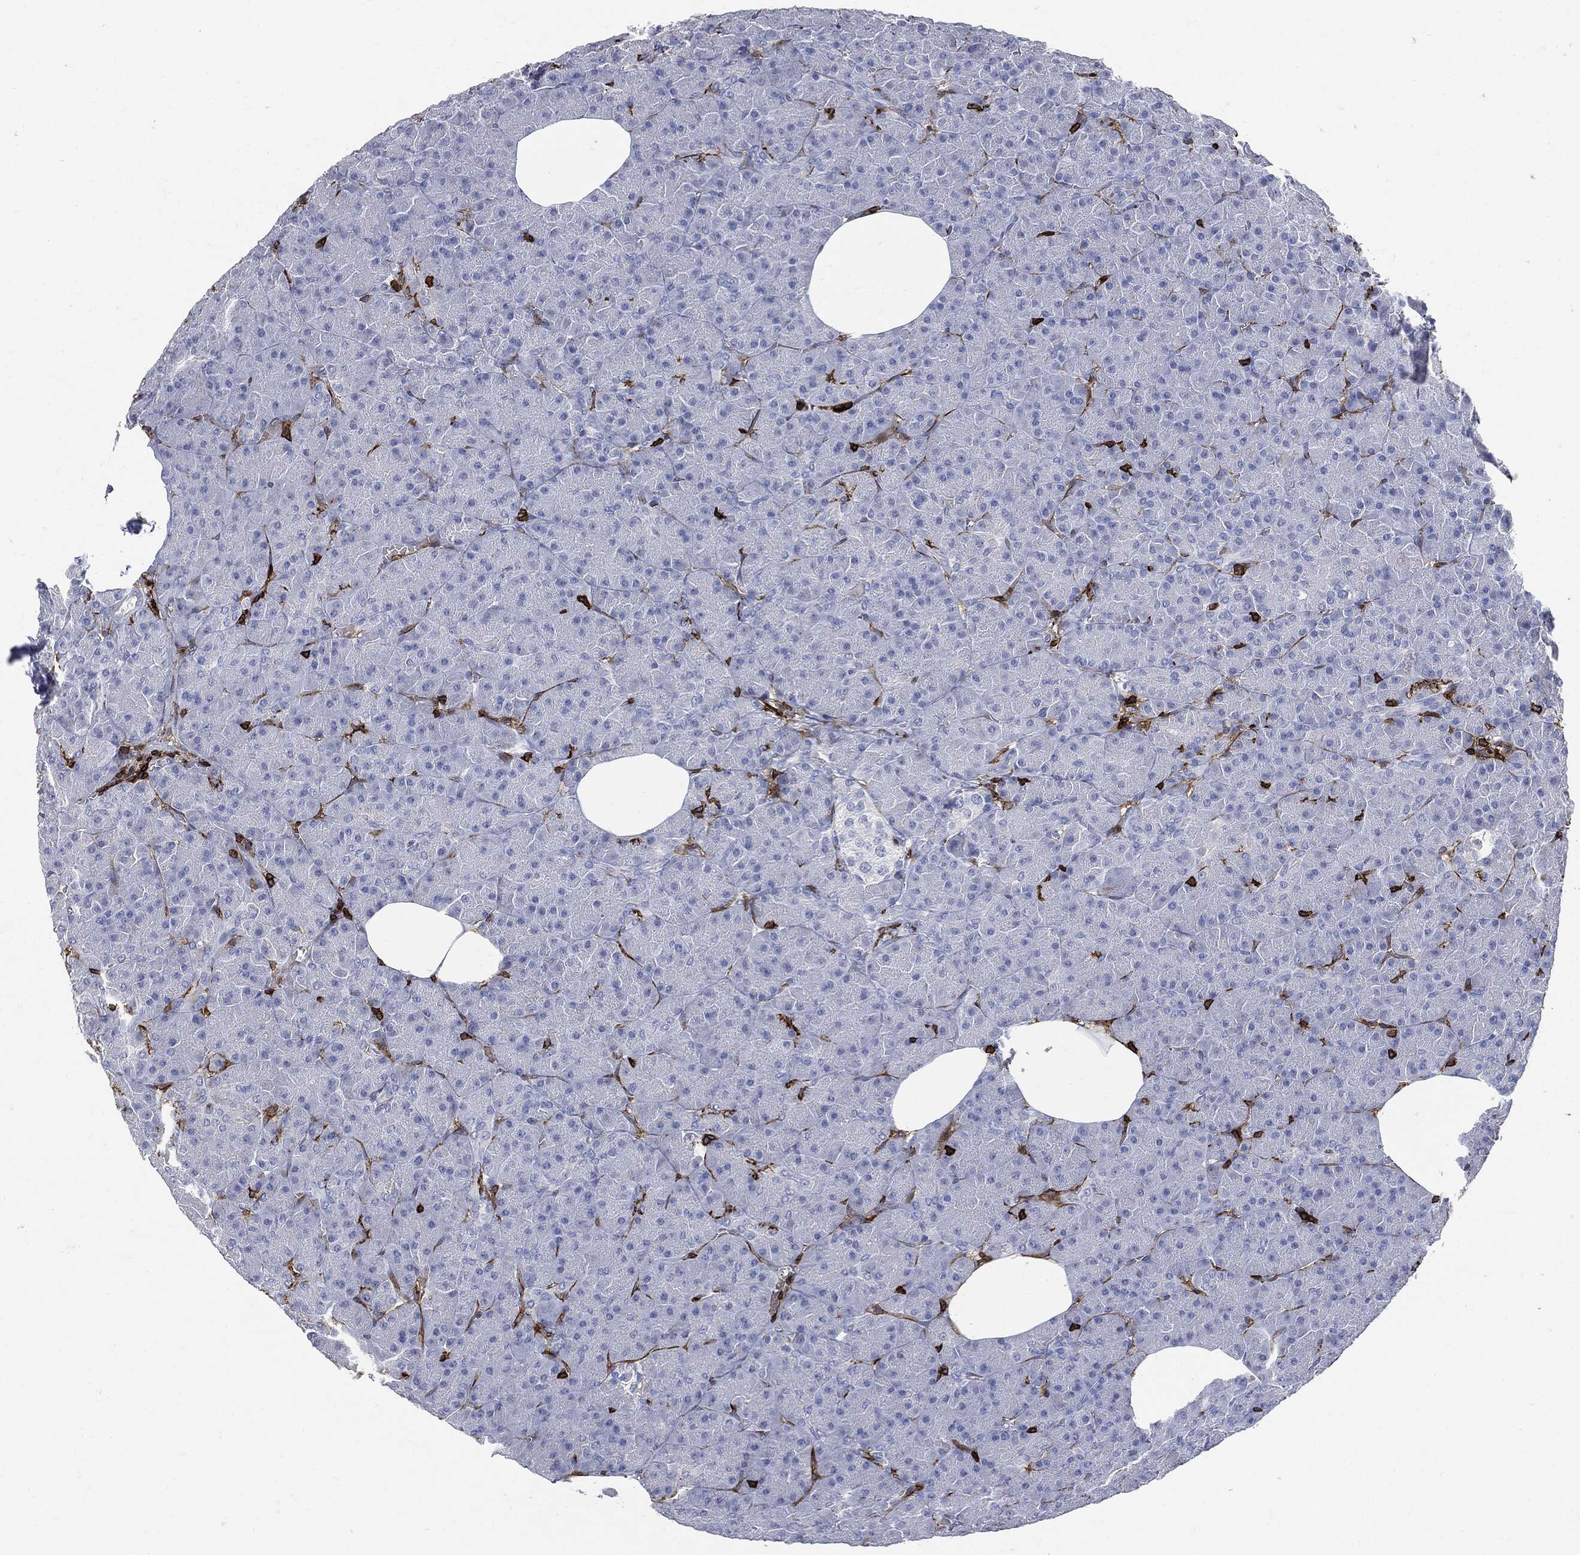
{"staining": {"intensity": "negative", "quantity": "none", "location": "none"}, "tissue": "pancreas", "cell_type": "Exocrine glandular cells", "image_type": "normal", "snomed": [{"axis": "morphology", "description": "Normal tissue, NOS"}, {"axis": "topography", "description": "Pancreas"}], "caption": "Protein analysis of normal pancreas demonstrates no significant expression in exocrine glandular cells.", "gene": "PTPRC", "patient": {"sex": "male", "age": 61}}